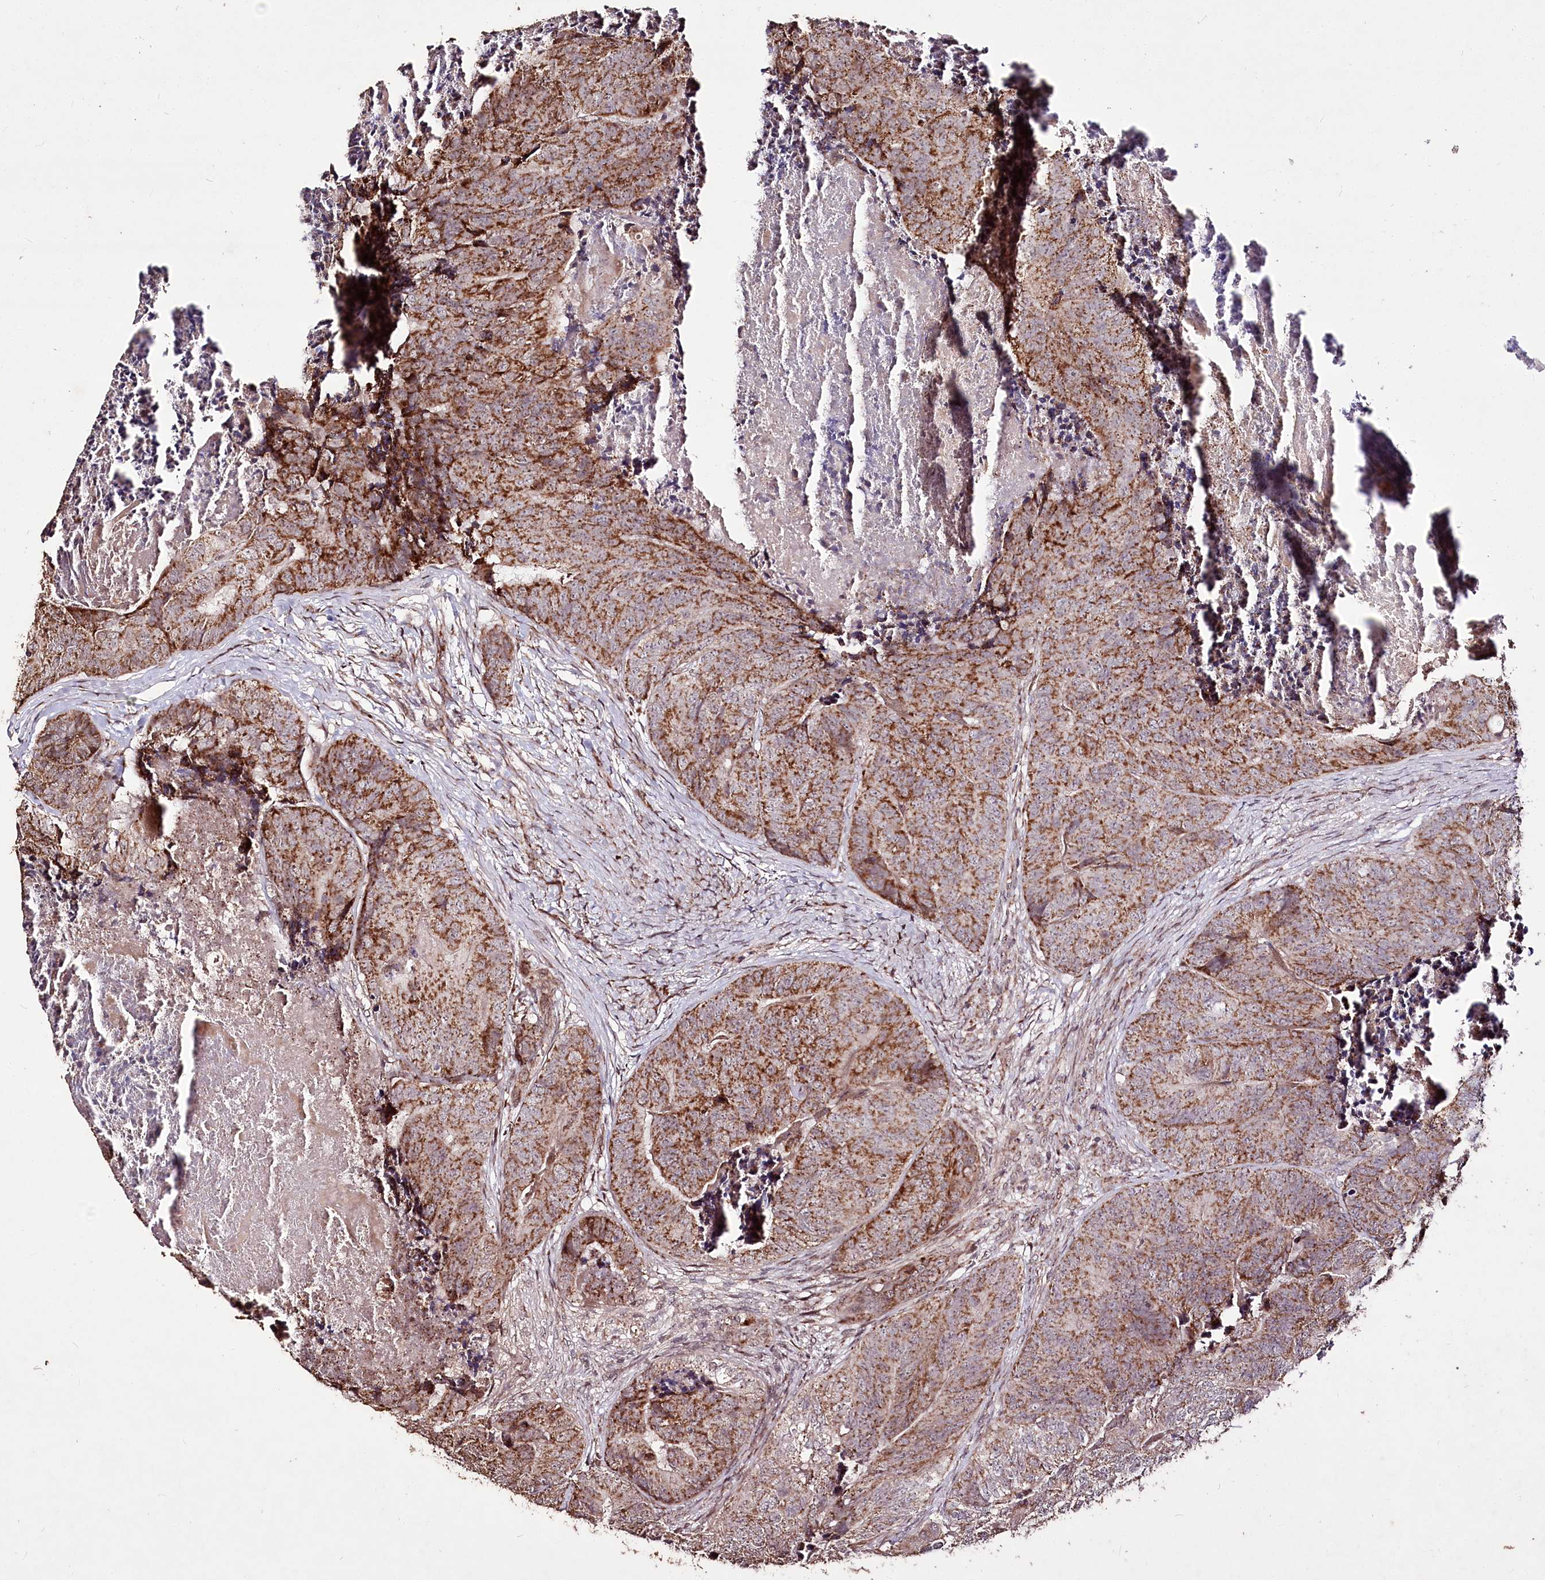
{"staining": {"intensity": "moderate", "quantity": ">75%", "location": "cytoplasmic/membranous"}, "tissue": "colorectal cancer", "cell_type": "Tumor cells", "image_type": "cancer", "snomed": [{"axis": "morphology", "description": "Adenocarcinoma, NOS"}, {"axis": "topography", "description": "Colon"}], "caption": "Adenocarcinoma (colorectal) stained with a brown dye demonstrates moderate cytoplasmic/membranous positive staining in approximately >75% of tumor cells.", "gene": "CARD19", "patient": {"sex": "female", "age": 67}}